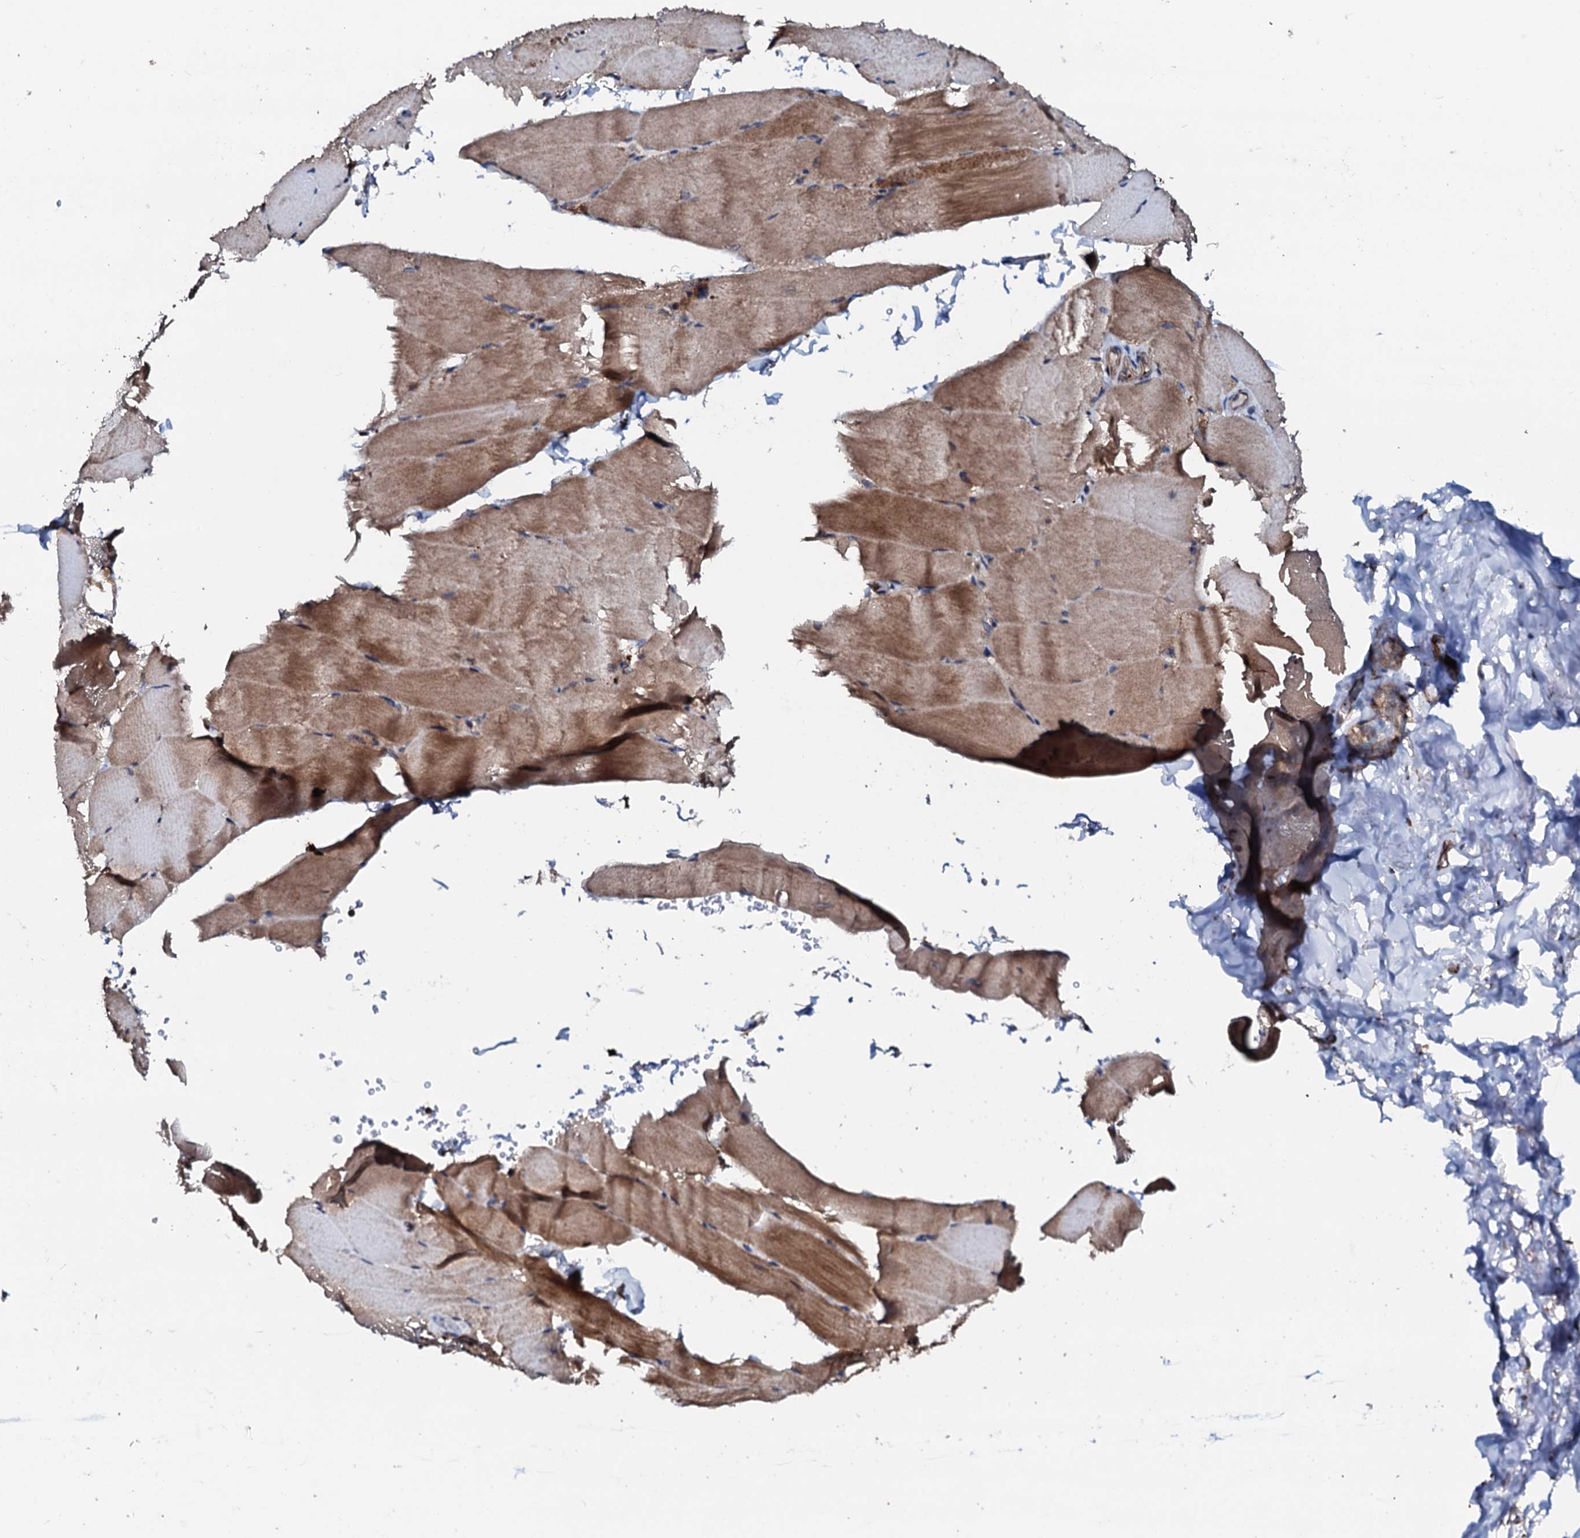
{"staining": {"intensity": "moderate", "quantity": "25%-75%", "location": "cytoplasmic/membranous"}, "tissue": "skeletal muscle", "cell_type": "Myocytes", "image_type": "normal", "snomed": [{"axis": "morphology", "description": "Normal tissue, NOS"}, {"axis": "topography", "description": "Skeletal muscle"}, {"axis": "topography", "description": "Parathyroid gland"}], "caption": "A high-resolution photomicrograph shows immunohistochemistry (IHC) staining of normal skeletal muscle, which exhibits moderate cytoplasmic/membranous staining in approximately 25%-75% of myocytes.", "gene": "ENSG00000256591", "patient": {"sex": "female", "age": 37}}